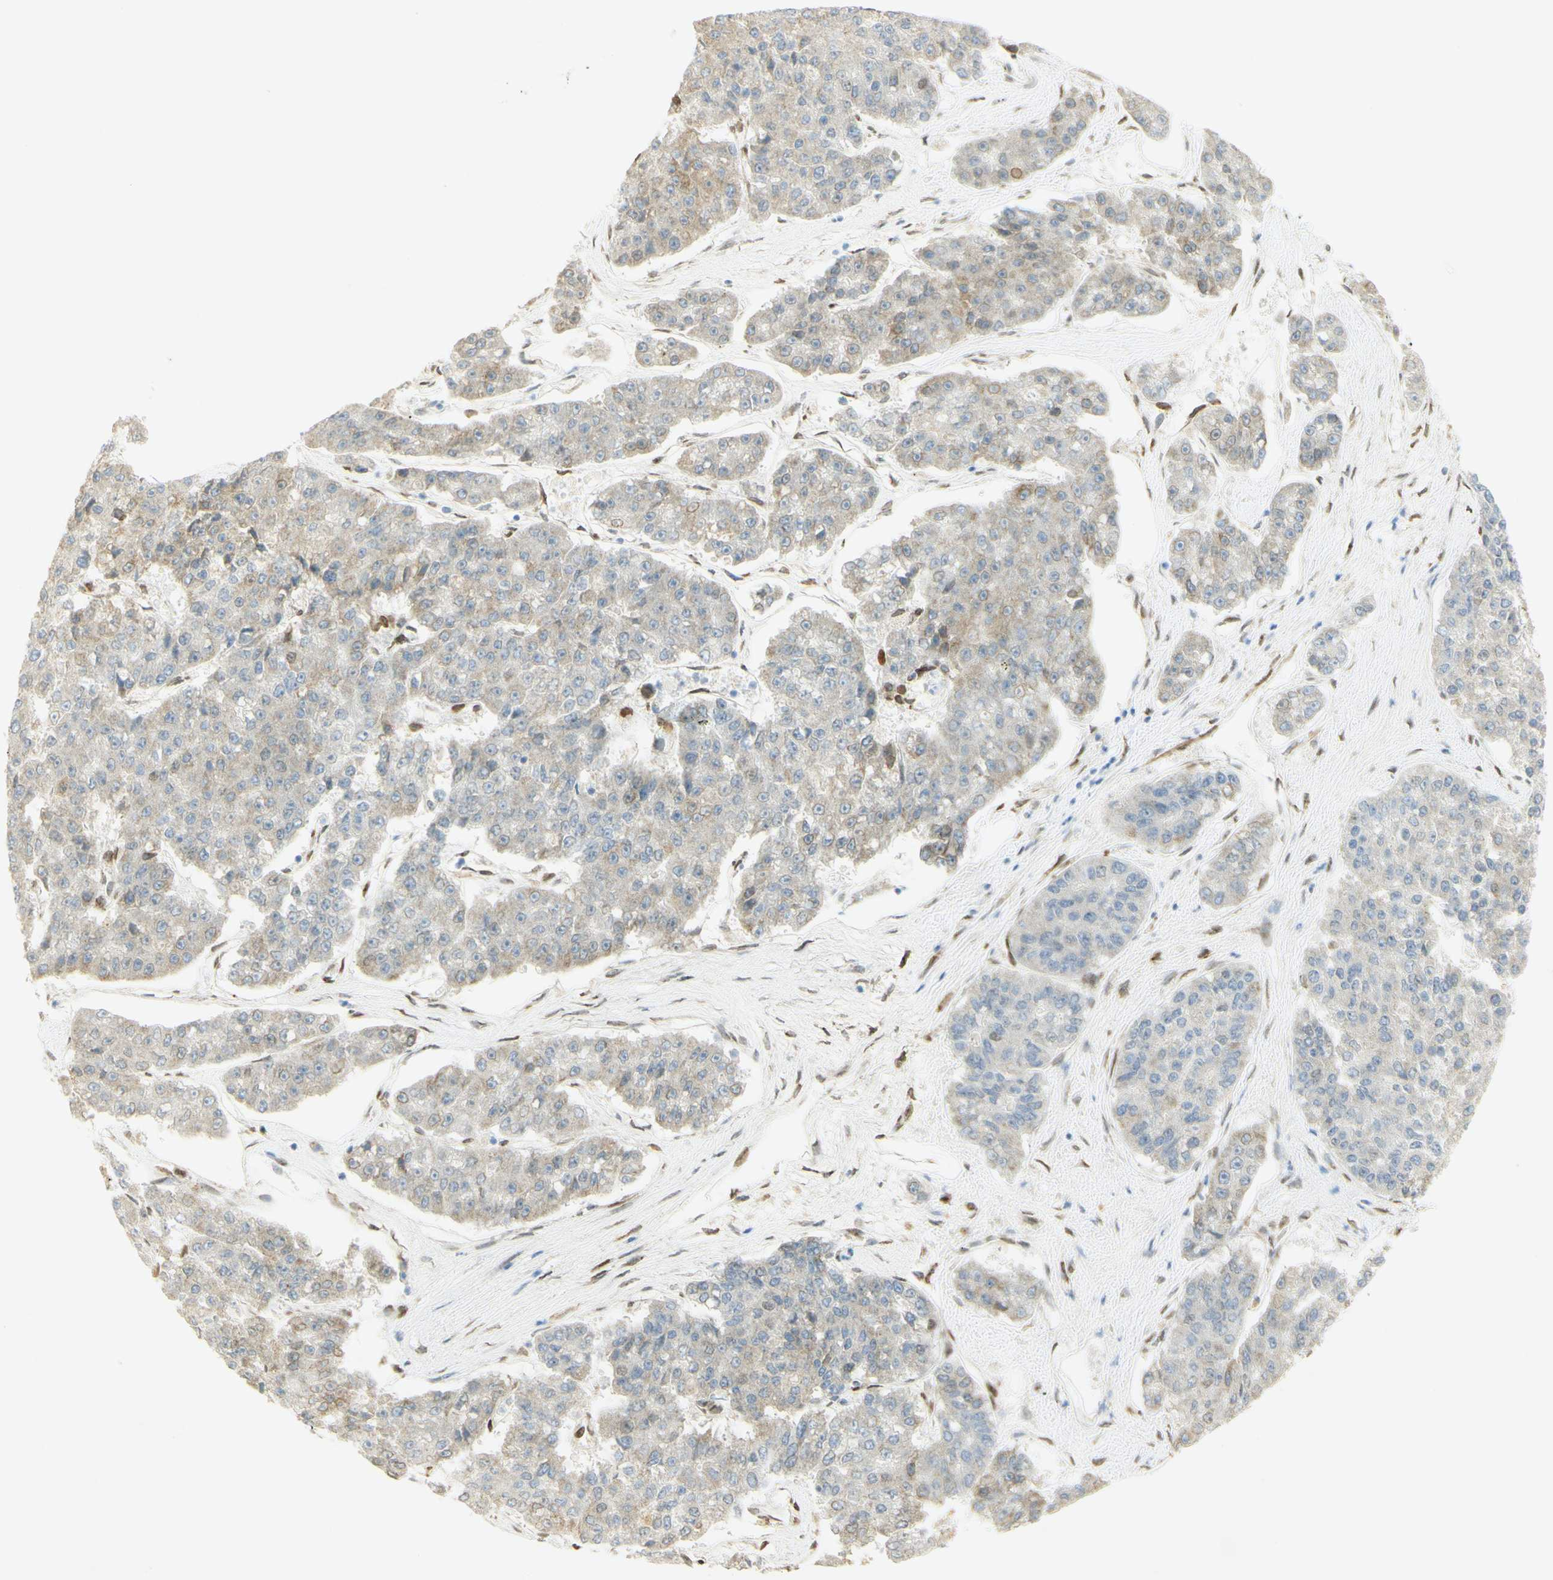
{"staining": {"intensity": "weak", "quantity": "<25%", "location": "nuclear"}, "tissue": "pancreatic cancer", "cell_type": "Tumor cells", "image_type": "cancer", "snomed": [{"axis": "morphology", "description": "Adenocarcinoma, NOS"}, {"axis": "topography", "description": "Pancreas"}], "caption": "Protein analysis of adenocarcinoma (pancreatic) displays no significant positivity in tumor cells.", "gene": "E2F1", "patient": {"sex": "male", "age": 50}}